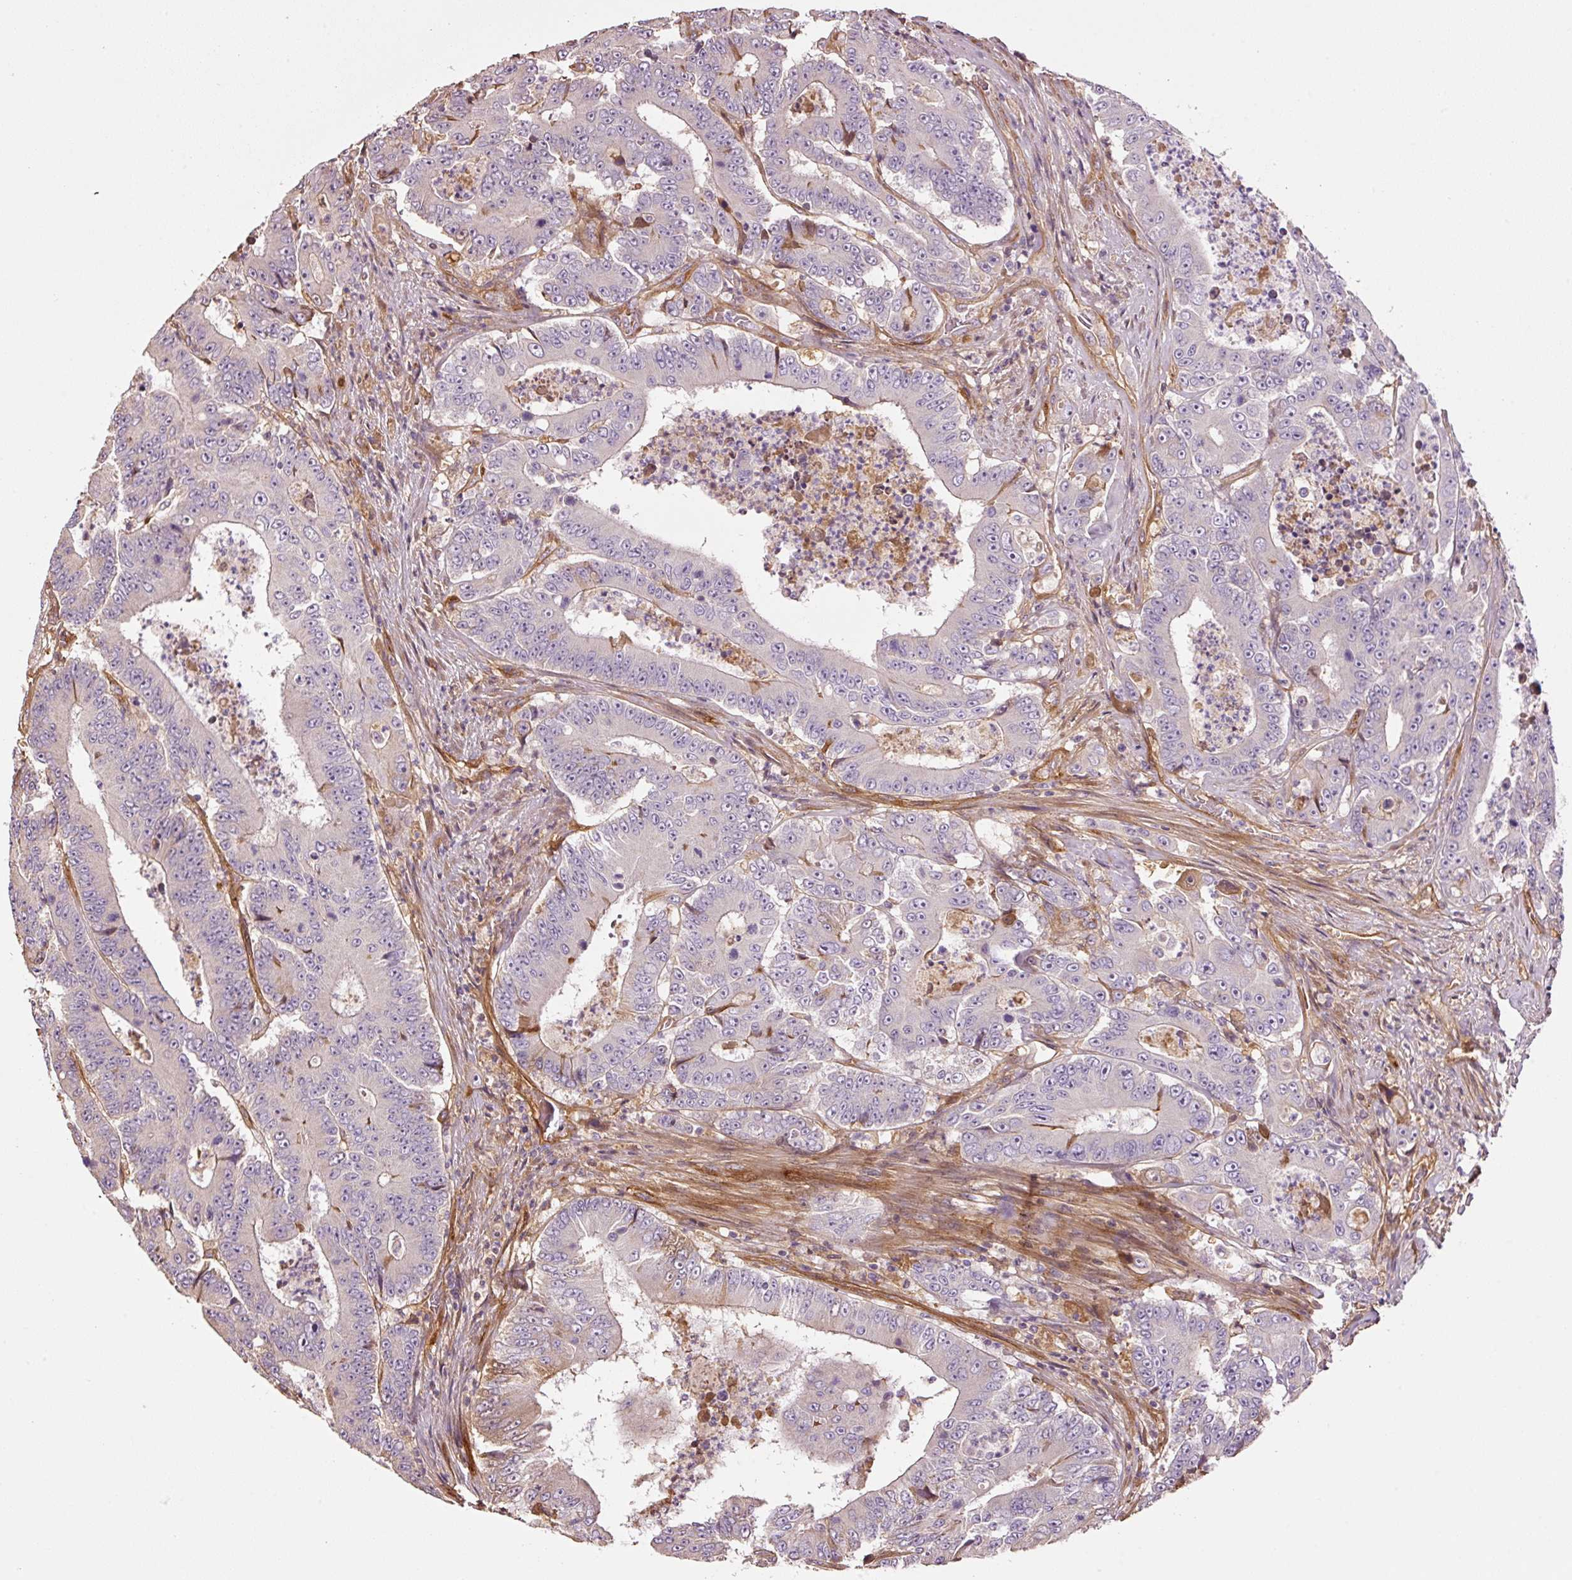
{"staining": {"intensity": "negative", "quantity": "none", "location": "none"}, "tissue": "colorectal cancer", "cell_type": "Tumor cells", "image_type": "cancer", "snomed": [{"axis": "morphology", "description": "Adenocarcinoma, NOS"}, {"axis": "topography", "description": "Colon"}], "caption": "Tumor cells are negative for protein expression in human colorectal cancer.", "gene": "NID2", "patient": {"sex": "male", "age": 83}}